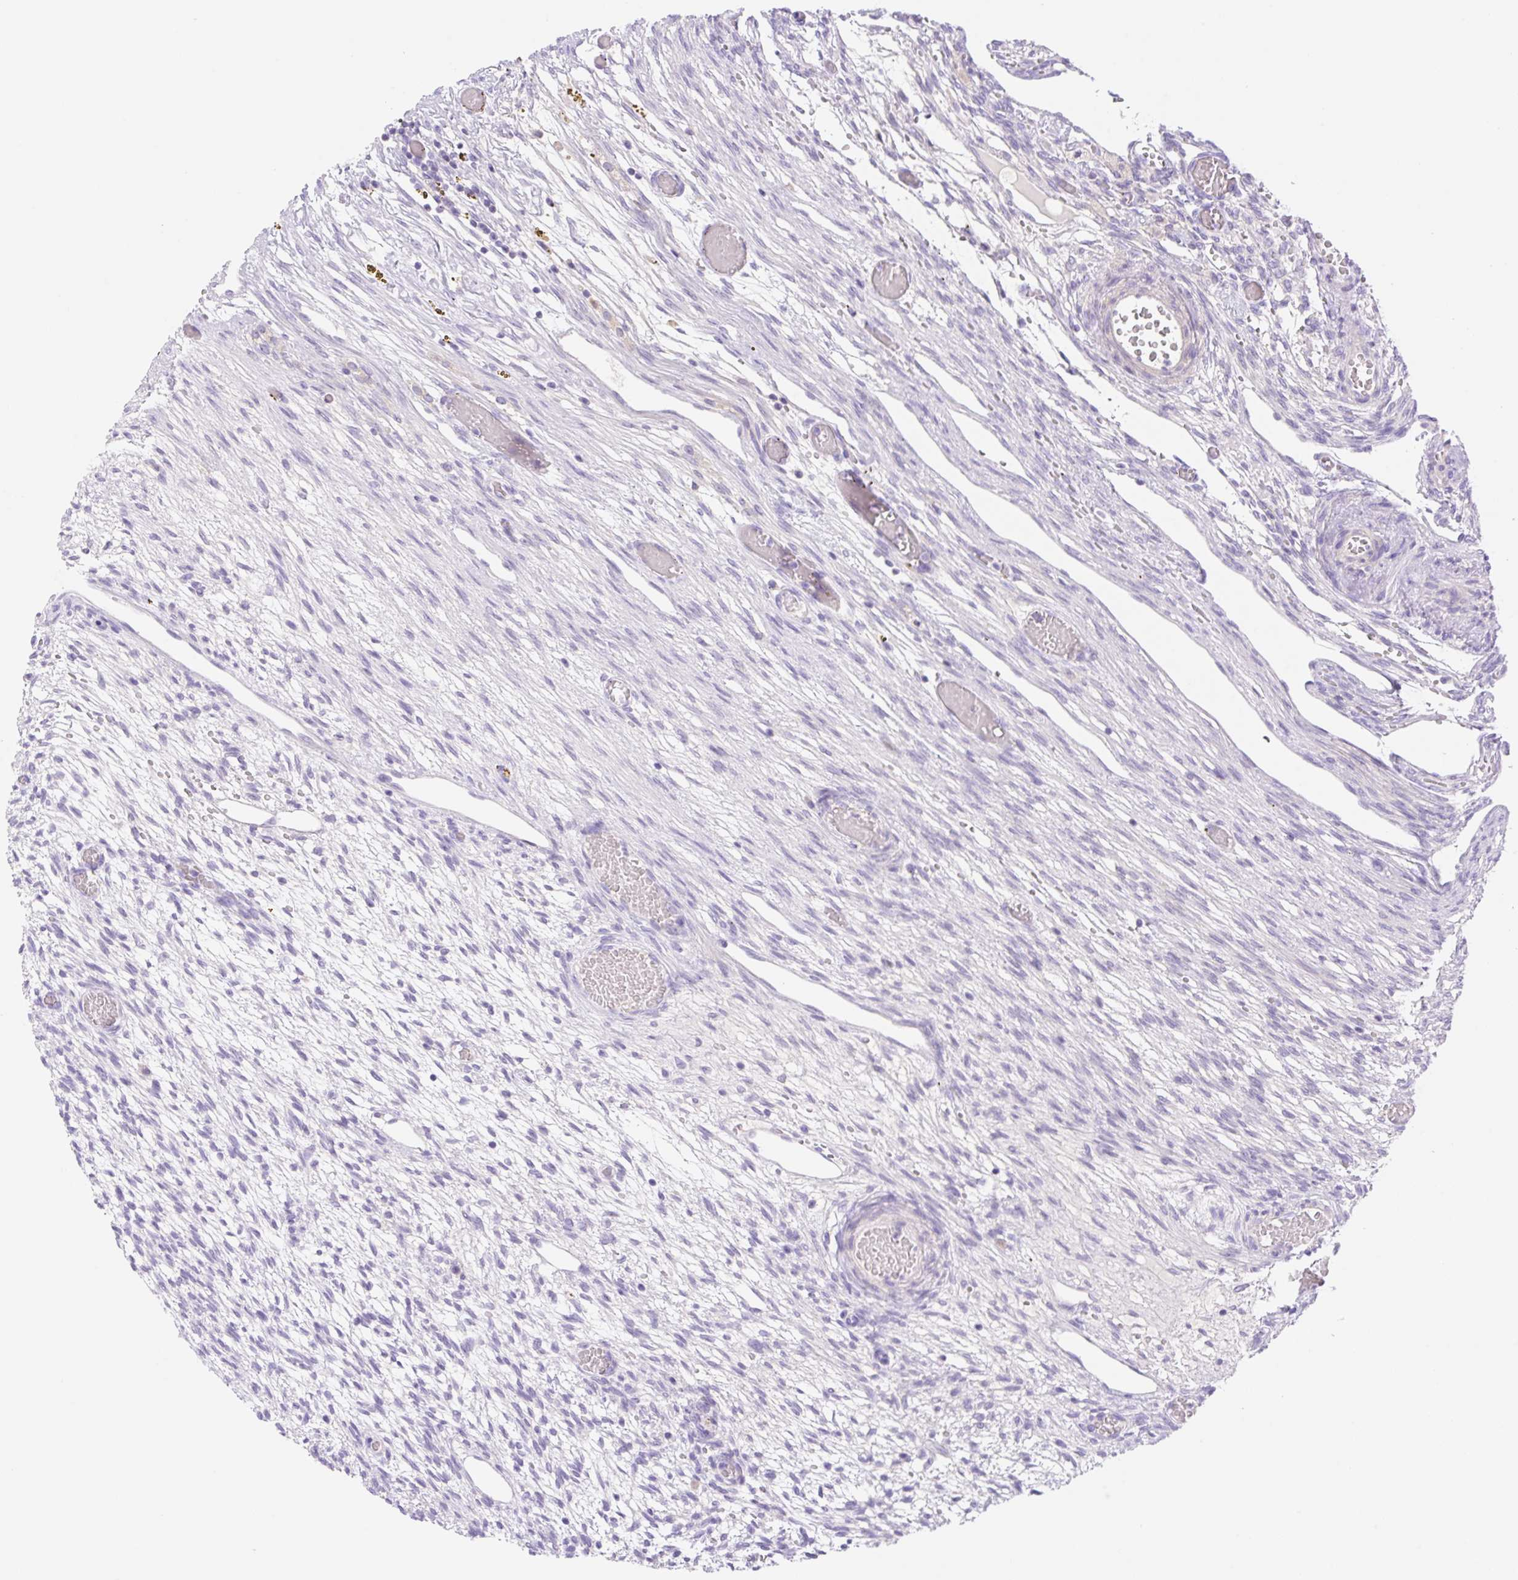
{"staining": {"intensity": "weak", "quantity": "<25%", "location": "cytoplasmic/membranous"}, "tissue": "ovary", "cell_type": "Follicle cells", "image_type": "normal", "snomed": [{"axis": "morphology", "description": "Normal tissue, NOS"}, {"axis": "topography", "description": "Ovary"}], "caption": "Immunohistochemical staining of benign ovary exhibits no significant staining in follicle cells.", "gene": "DENND5A", "patient": {"sex": "female", "age": 67}}